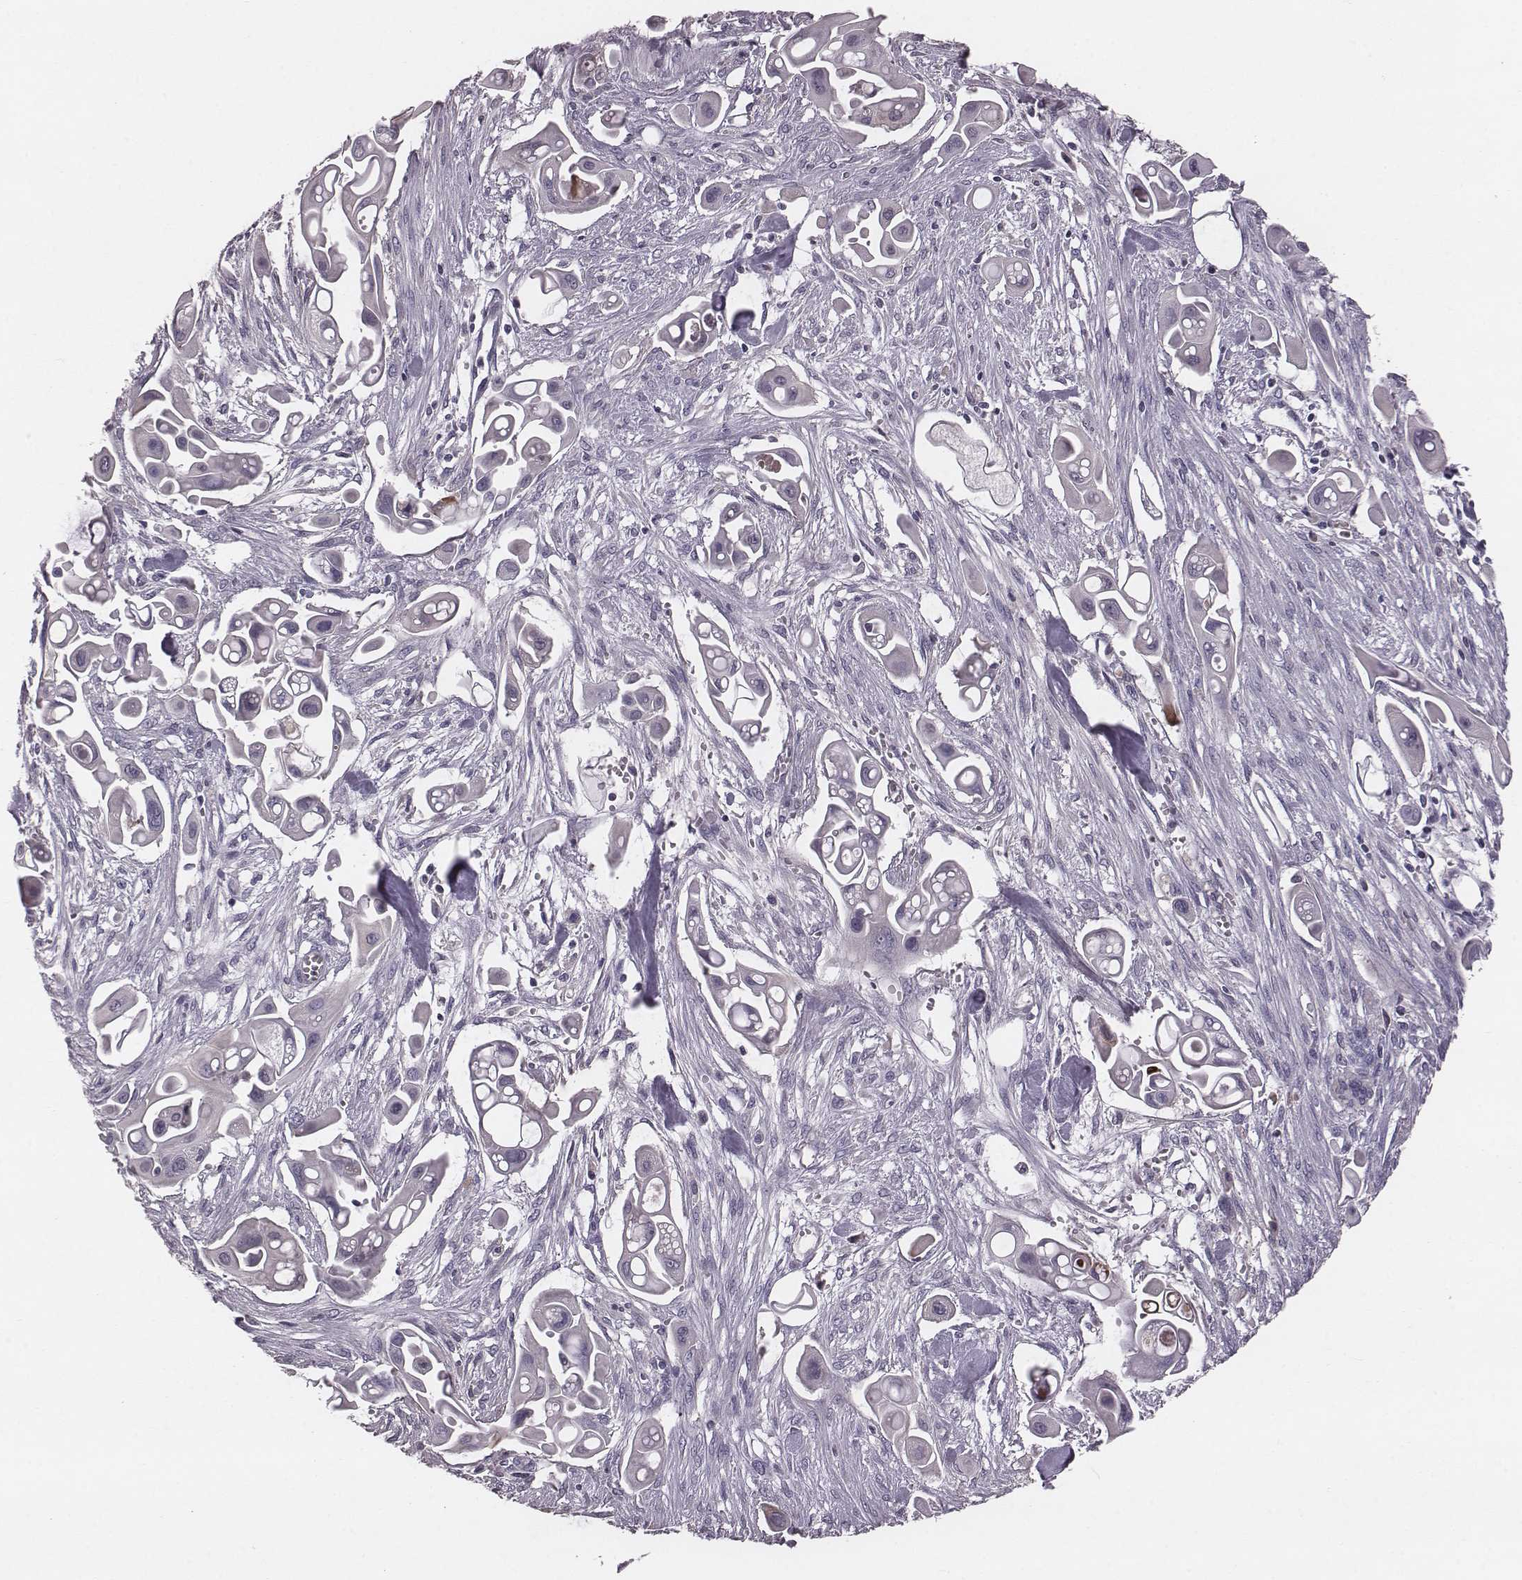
{"staining": {"intensity": "negative", "quantity": "none", "location": "none"}, "tissue": "pancreatic cancer", "cell_type": "Tumor cells", "image_type": "cancer", "snomed": [{"axis": "morphology", "description": "Adenocarcinoma, NOS"}, {"axis": "topography", "description": "Pancreas"}], "caption": "There is no significant positivity in tumor cells of pancreatic adenocarcinoma. The staining was performed using DAB to visualize the protein expression in brown, while the nuclei were stained in blue with hematoxylin (Magnification: 20x).", "gene": "SMIM24", "patient": {"sex": "male", "age": 50}}